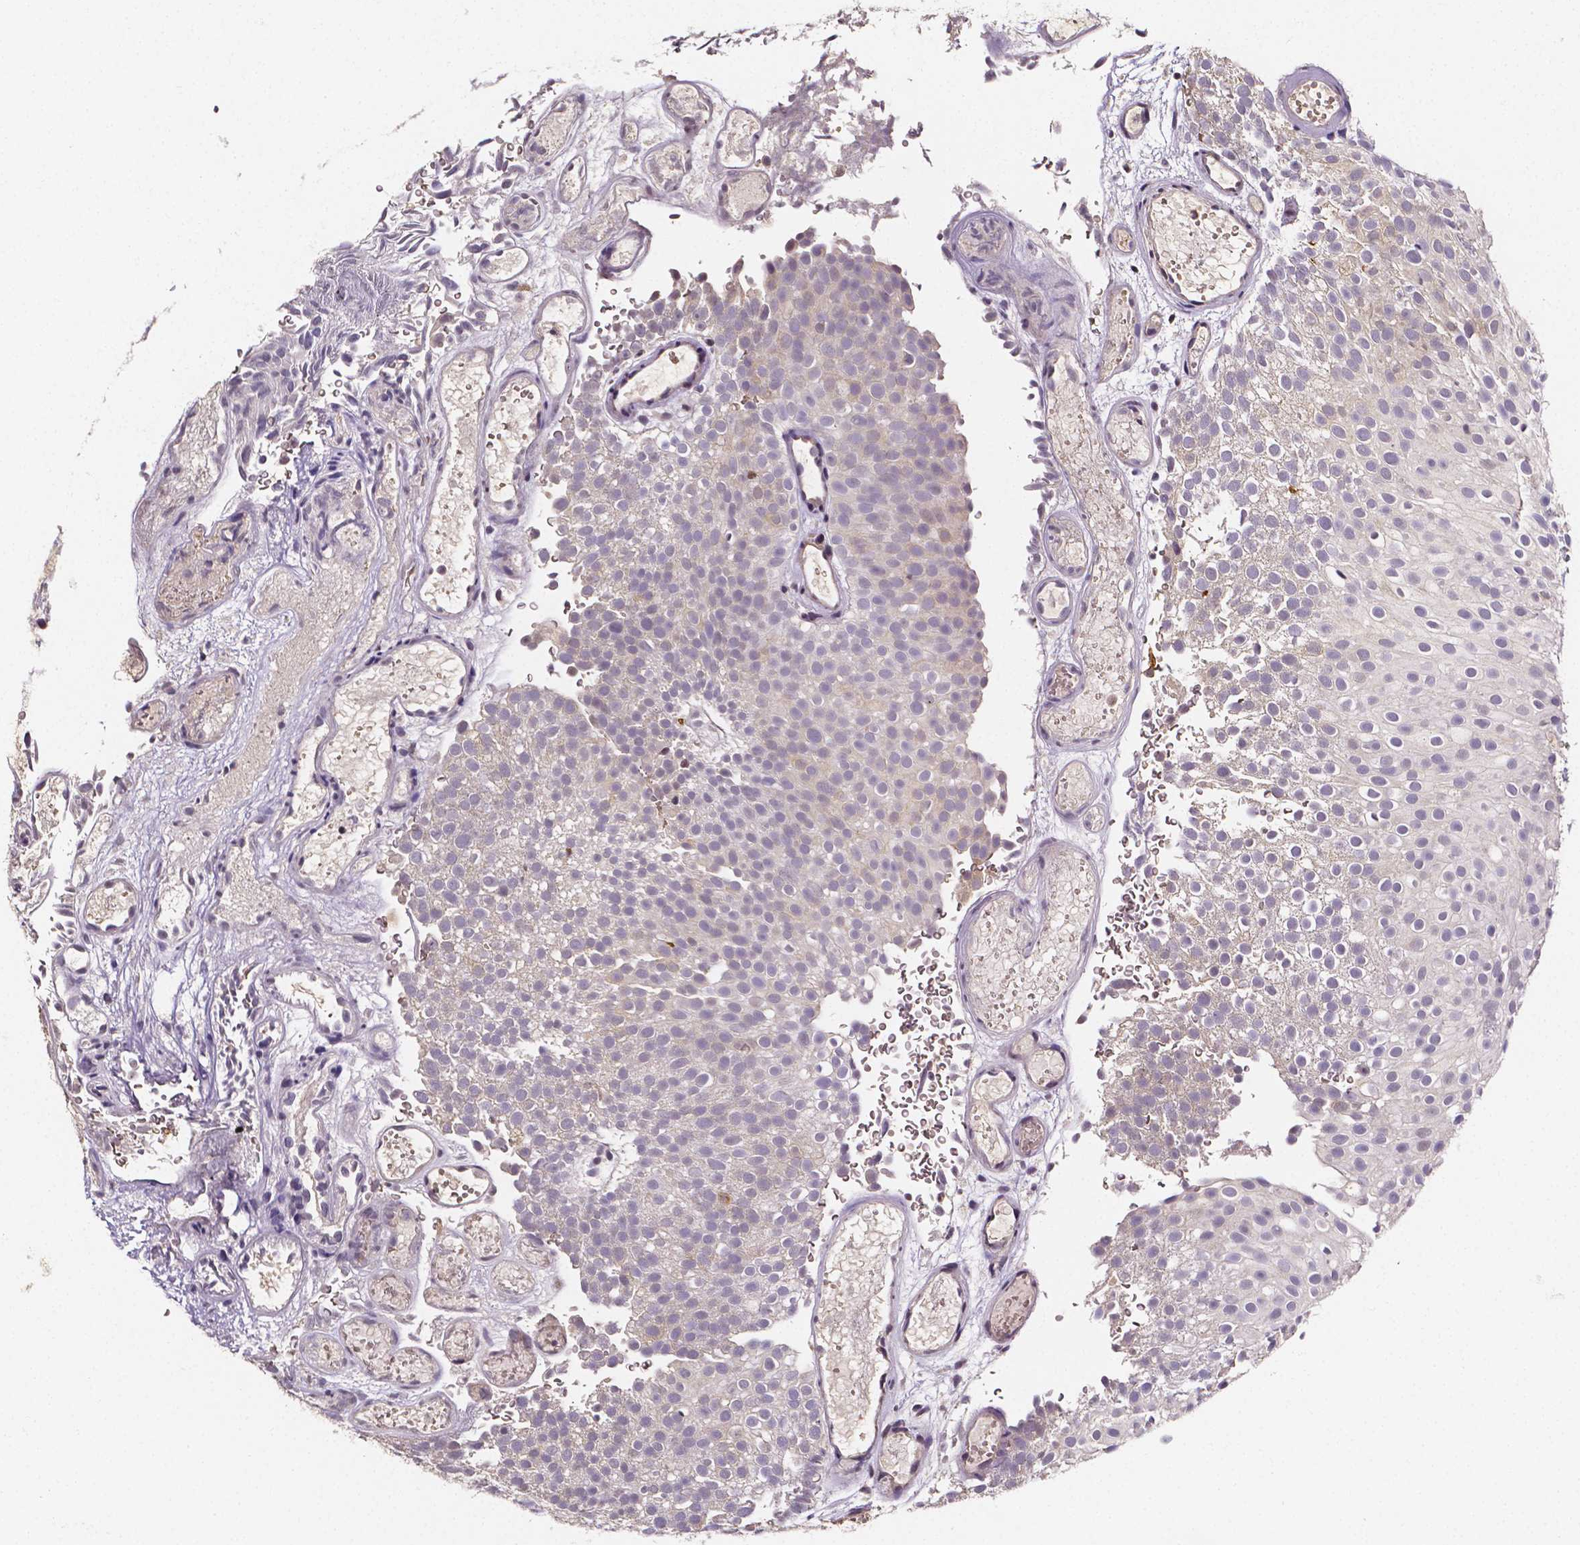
{"staining": {"intensity": "negative", "quantity": "none", "location": "none"}, "tissue": "urothelial cancer", "cell_type": "Tumor cells", "image_type": "cancer", "snomed": [{"axis": "morphology", "description": "Urothelial carcinoma, Low grade"}, {"axis": "topography", "description": "Urinary bladder"}], "caption": "IHC micrograph of human urothelial cancer stained for a protein (brown), which shows no staining in tumor cells.", "gene": "NRGN", "patient": {"sex": "male", "age": 78}}